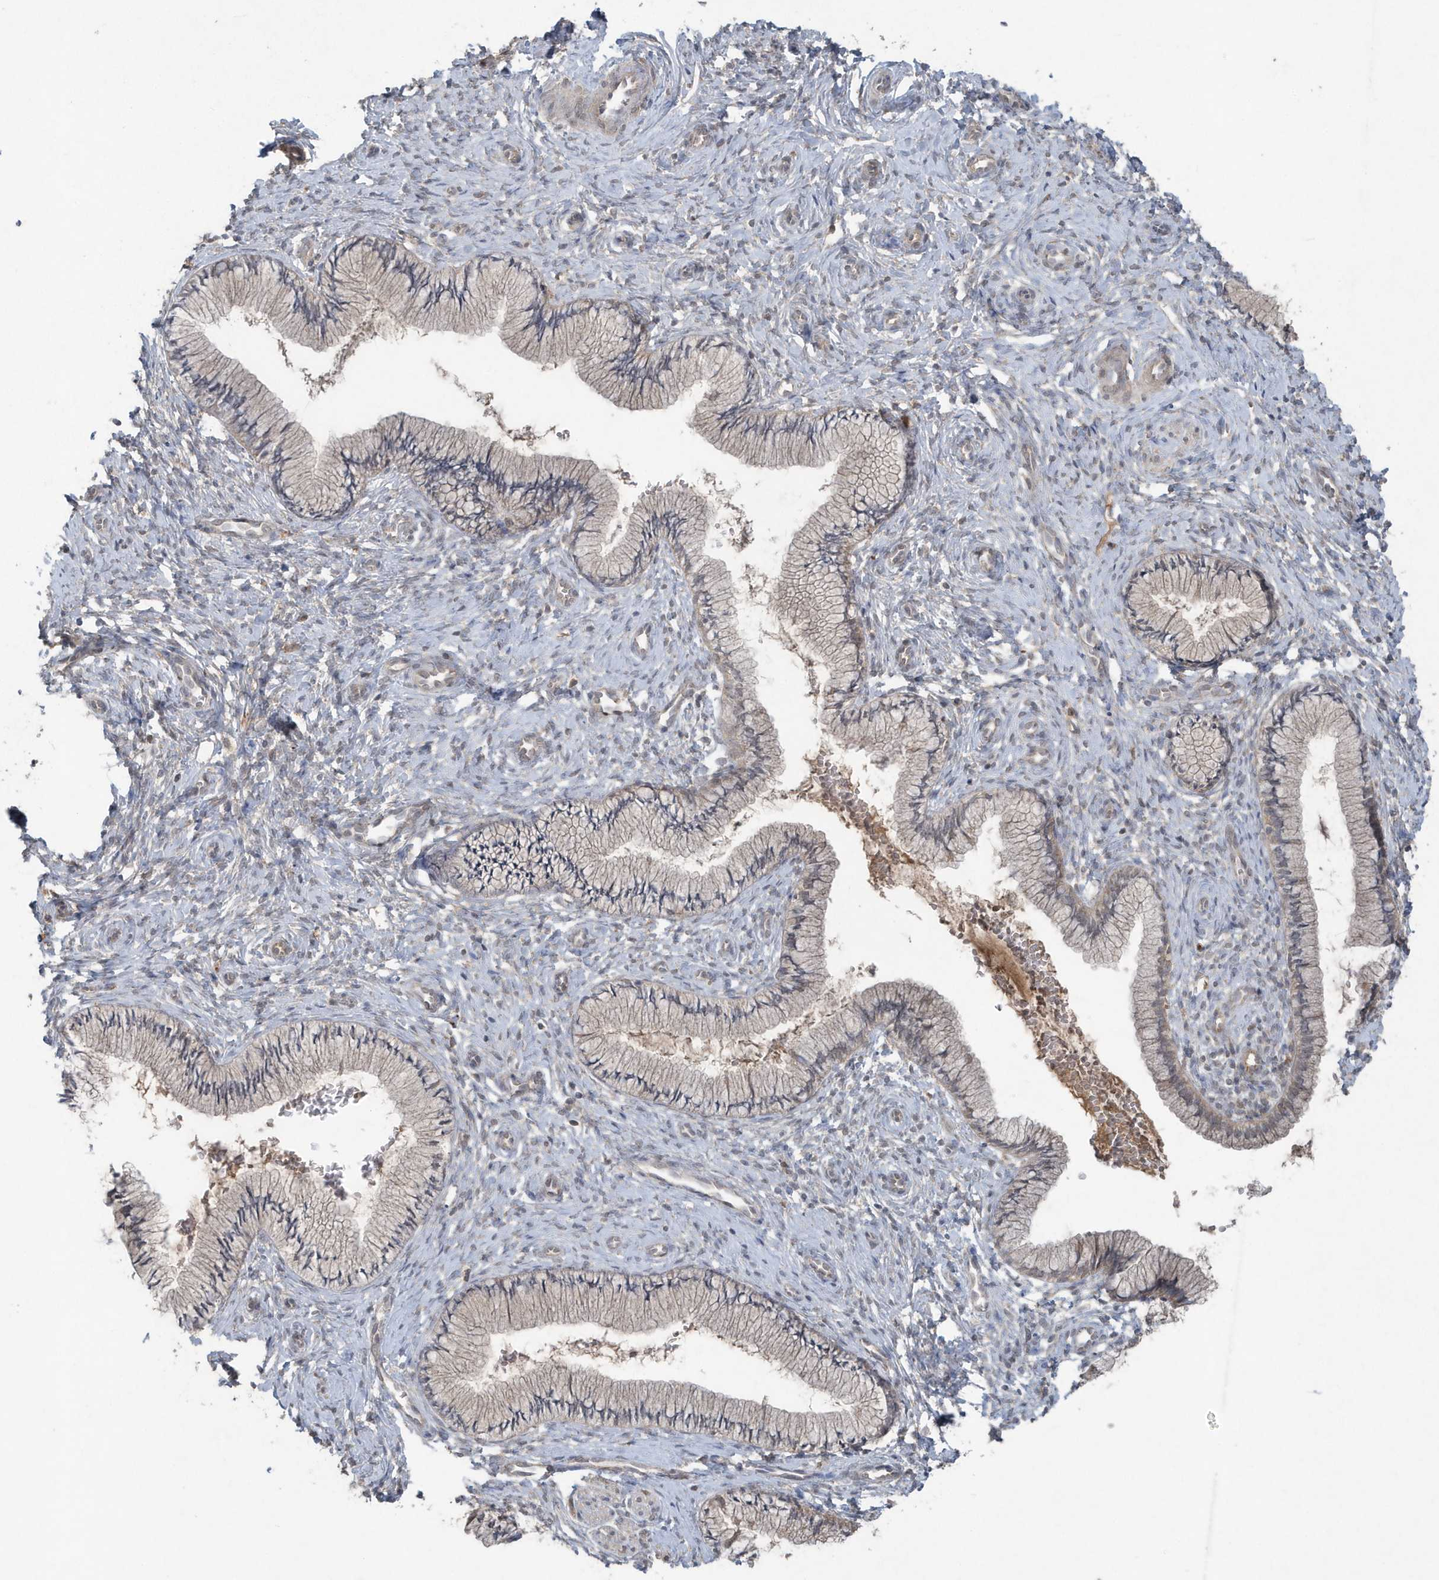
{"staining": {"intensity": "weak", "quantity": "25%-75%", "location": "cytoplasmic/membranous"}, "tissue": "cervix", "cell_type": "Glandular cells", "image_type": "normal", "snomed": [{"axis": "morphology", "description": "Normal tissue, NOS"}, {"axis": "topography", "description": "Cervix"}], "caption": "About 25%-75% of glandular cells in normal human cervix show weak cytoplasmic/membranous protein expression as visualized by brown immunohistochemical staining.", "gene": "C1RL", "patient": {"sex": "female", "age": 27}}